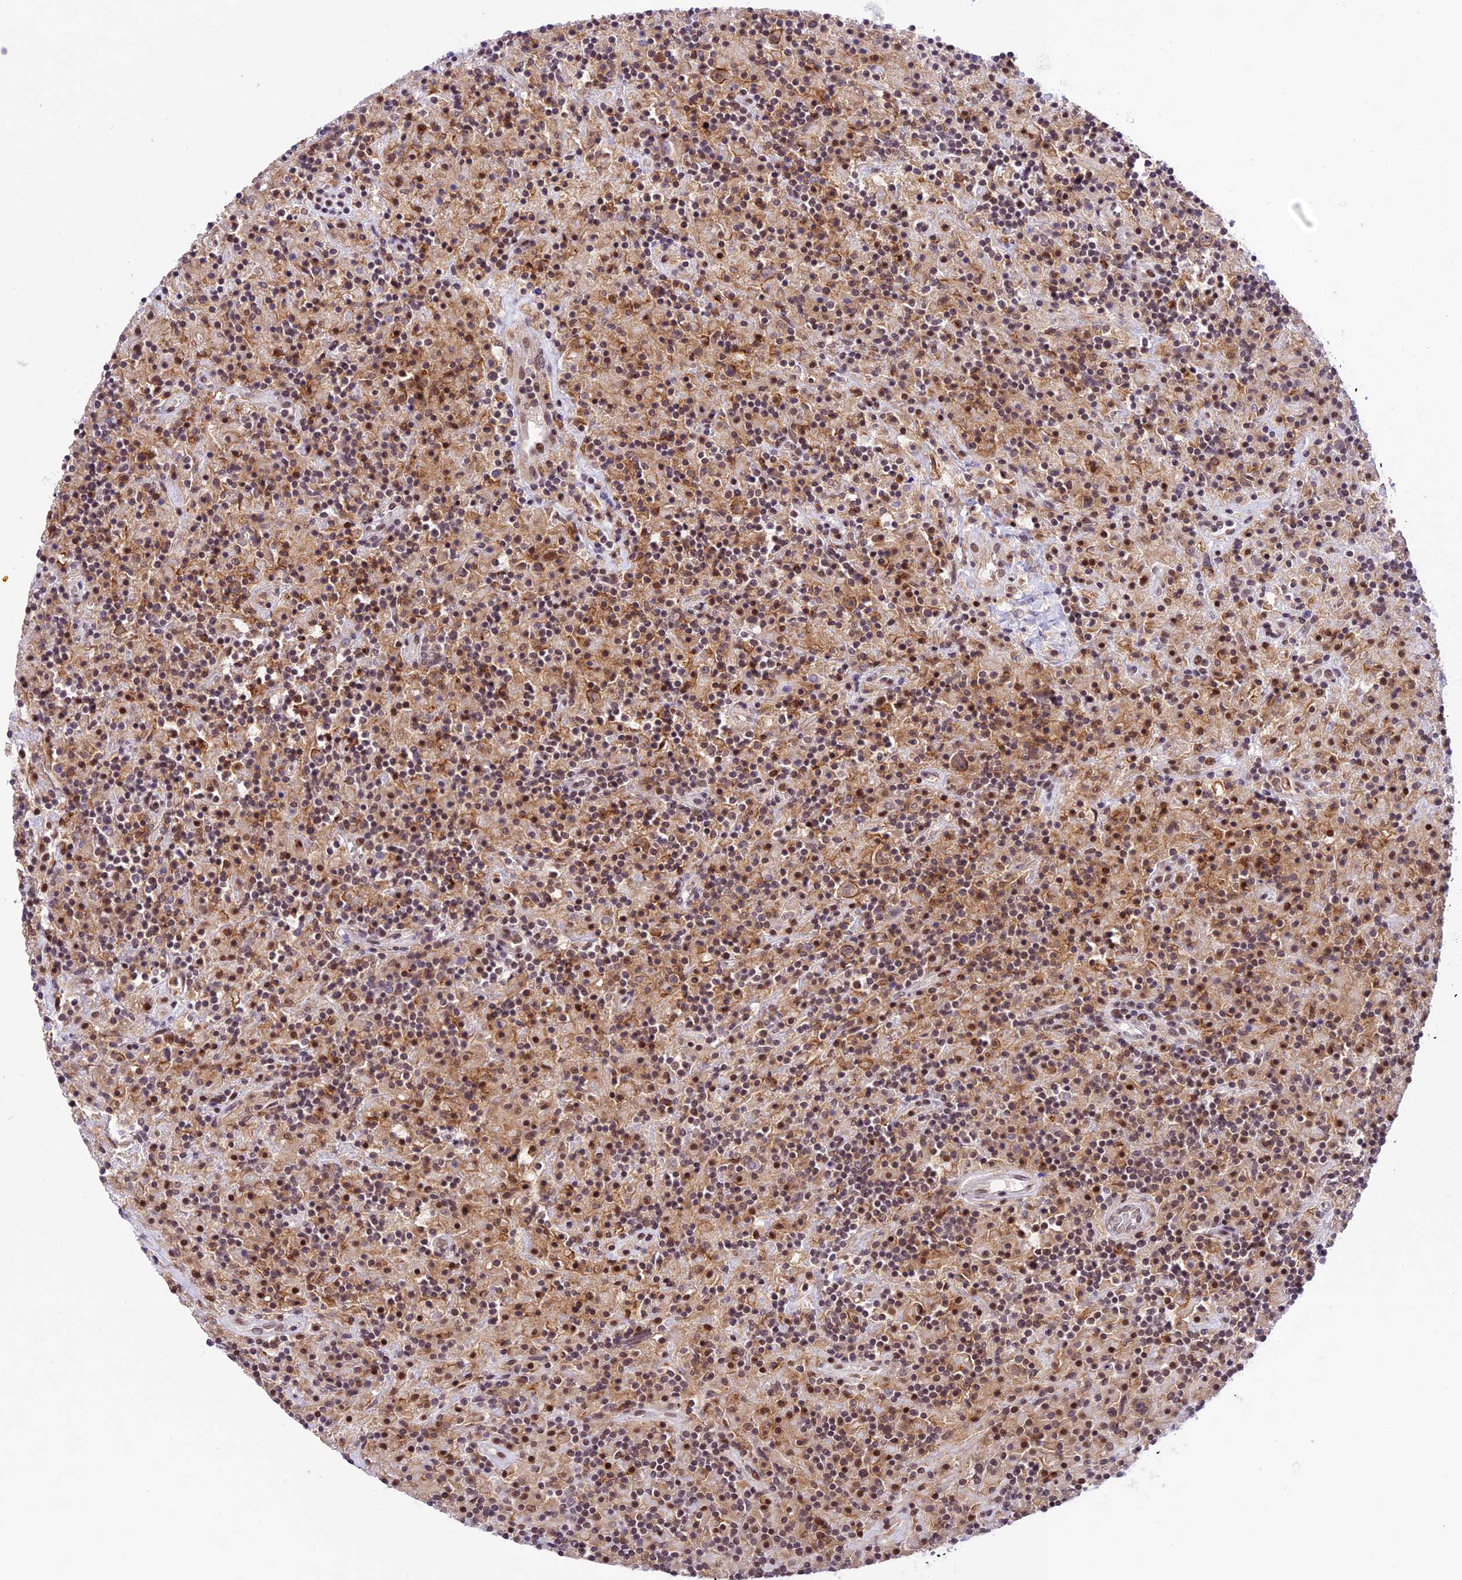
{"staining": {"intensity": "moderate", "quantity": ">75%", "location": "cytoplasmic/membranous"}, "tissue": "lymphoma", "cell_type": "Tumor cells", "image_type": "cancer", "snomed": [{"axis": "morphology", "description": "Hodgkin's disease, NOS"}, {"axis": "topography", "description": "Lymph node"}], "caption": "This is a photomicrograph of immunohistochemistry (IHC) staining of lymphoma, which shows moderate staining in the cytoplasmic/membranous of tumor cells.", "gene": "SHKBP1", "patient": {"sex": "male", "age": 70}}